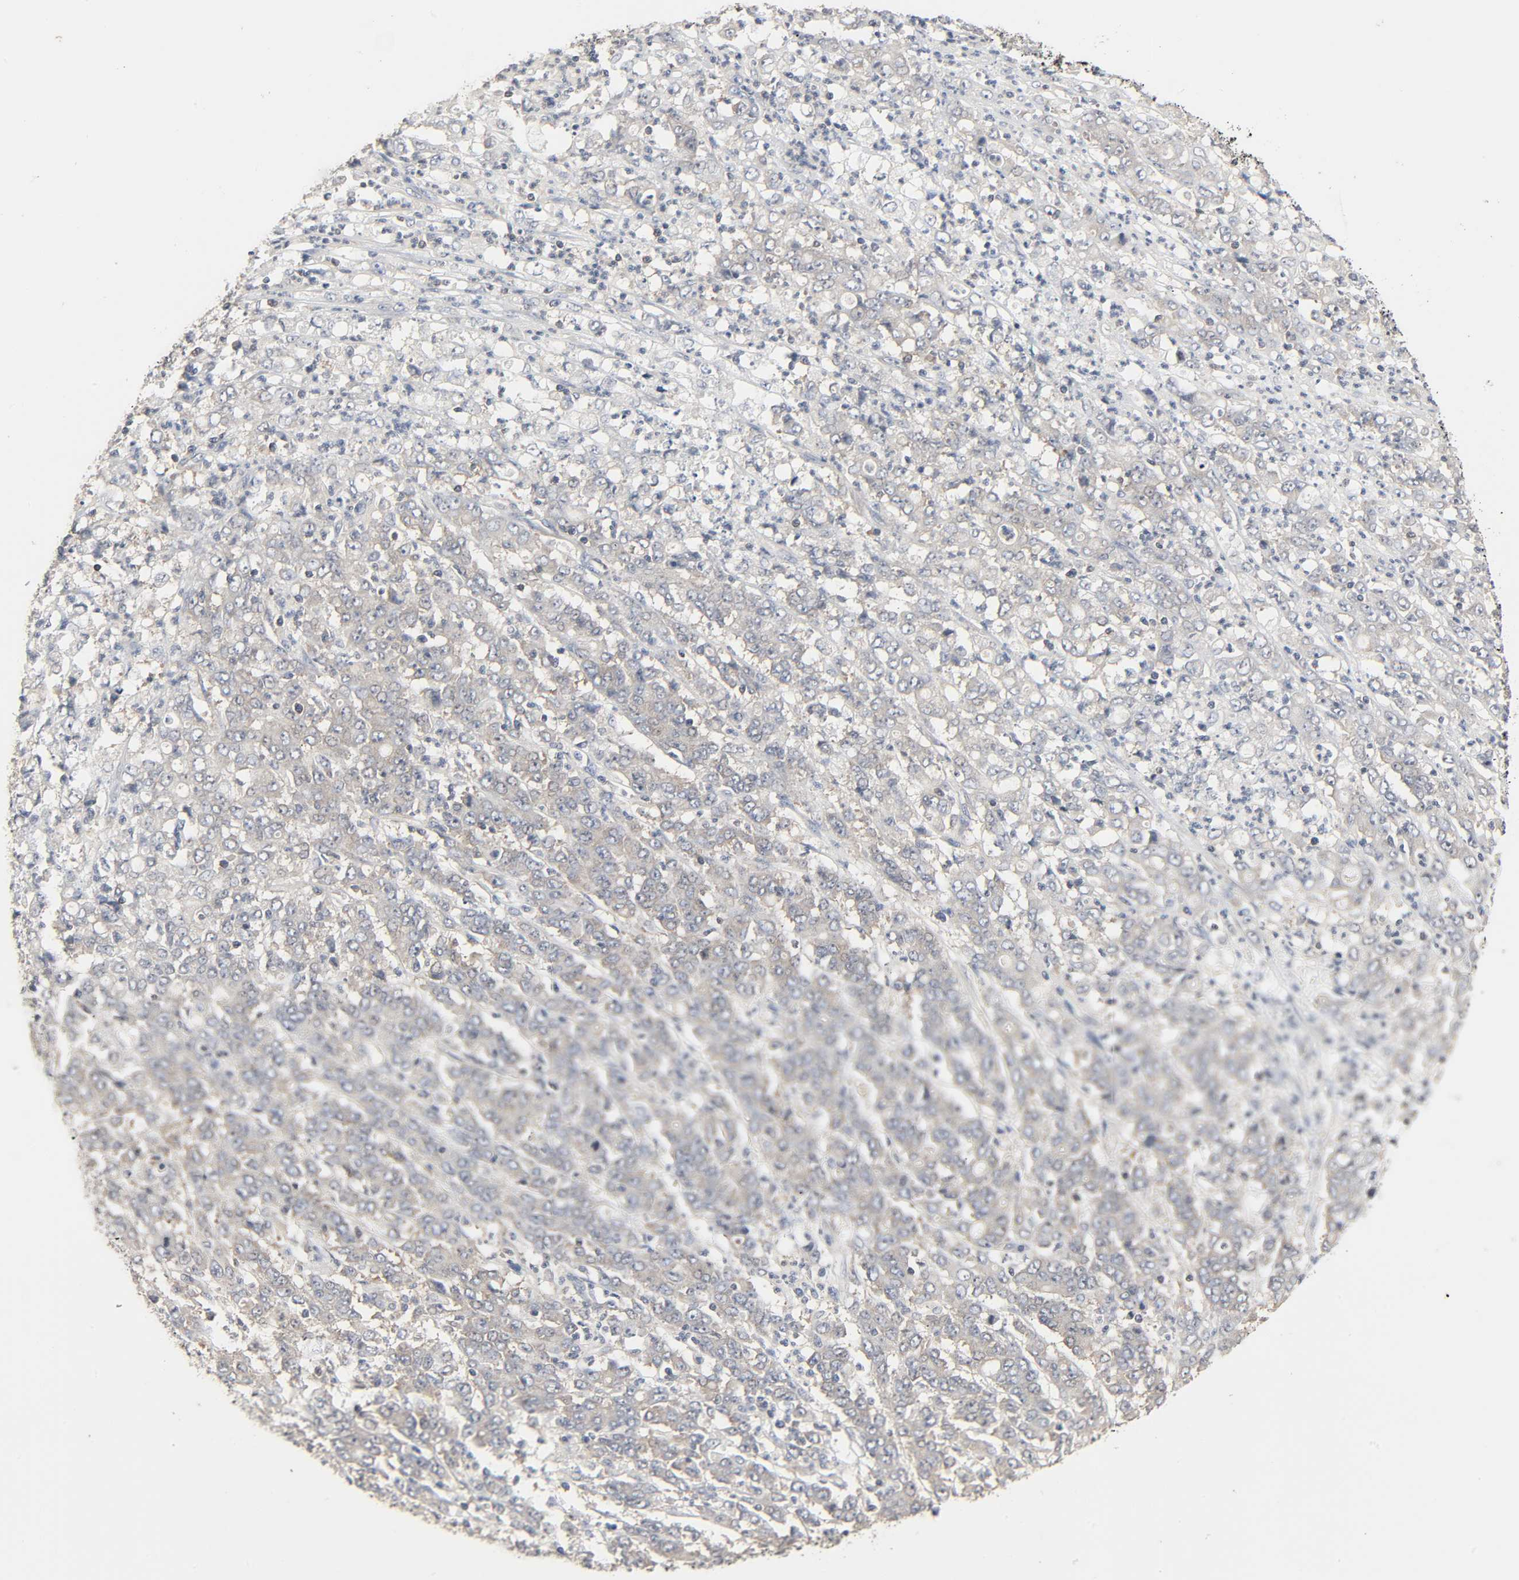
{"staining": {"intensity": "weak", "quantity": ">75%", "location": "cytoplasmic/membranous"}, "tissue": "stomach cancer", "cell_type": "Tumor cells", "image_type": "cancer", "snomed": [{"axis": "morphology", "description": "Adenocarcinoma, NOS"}, {"axis": "topography", "description": "Stomach, lower"}], "caption": "Immunohistochemistry (IHC) image of neoplastic tissue: human stomach cancer stained using immunohistochemistry (IHC) shows low levels of weak protein expression localized specifically in the cytoplasmic/membranous of tumor cells, appearing as a cytoplasmic/membranous brown color.", "gene": "PLEKHA2", "patient": {"sex": "female", "age": 71}}